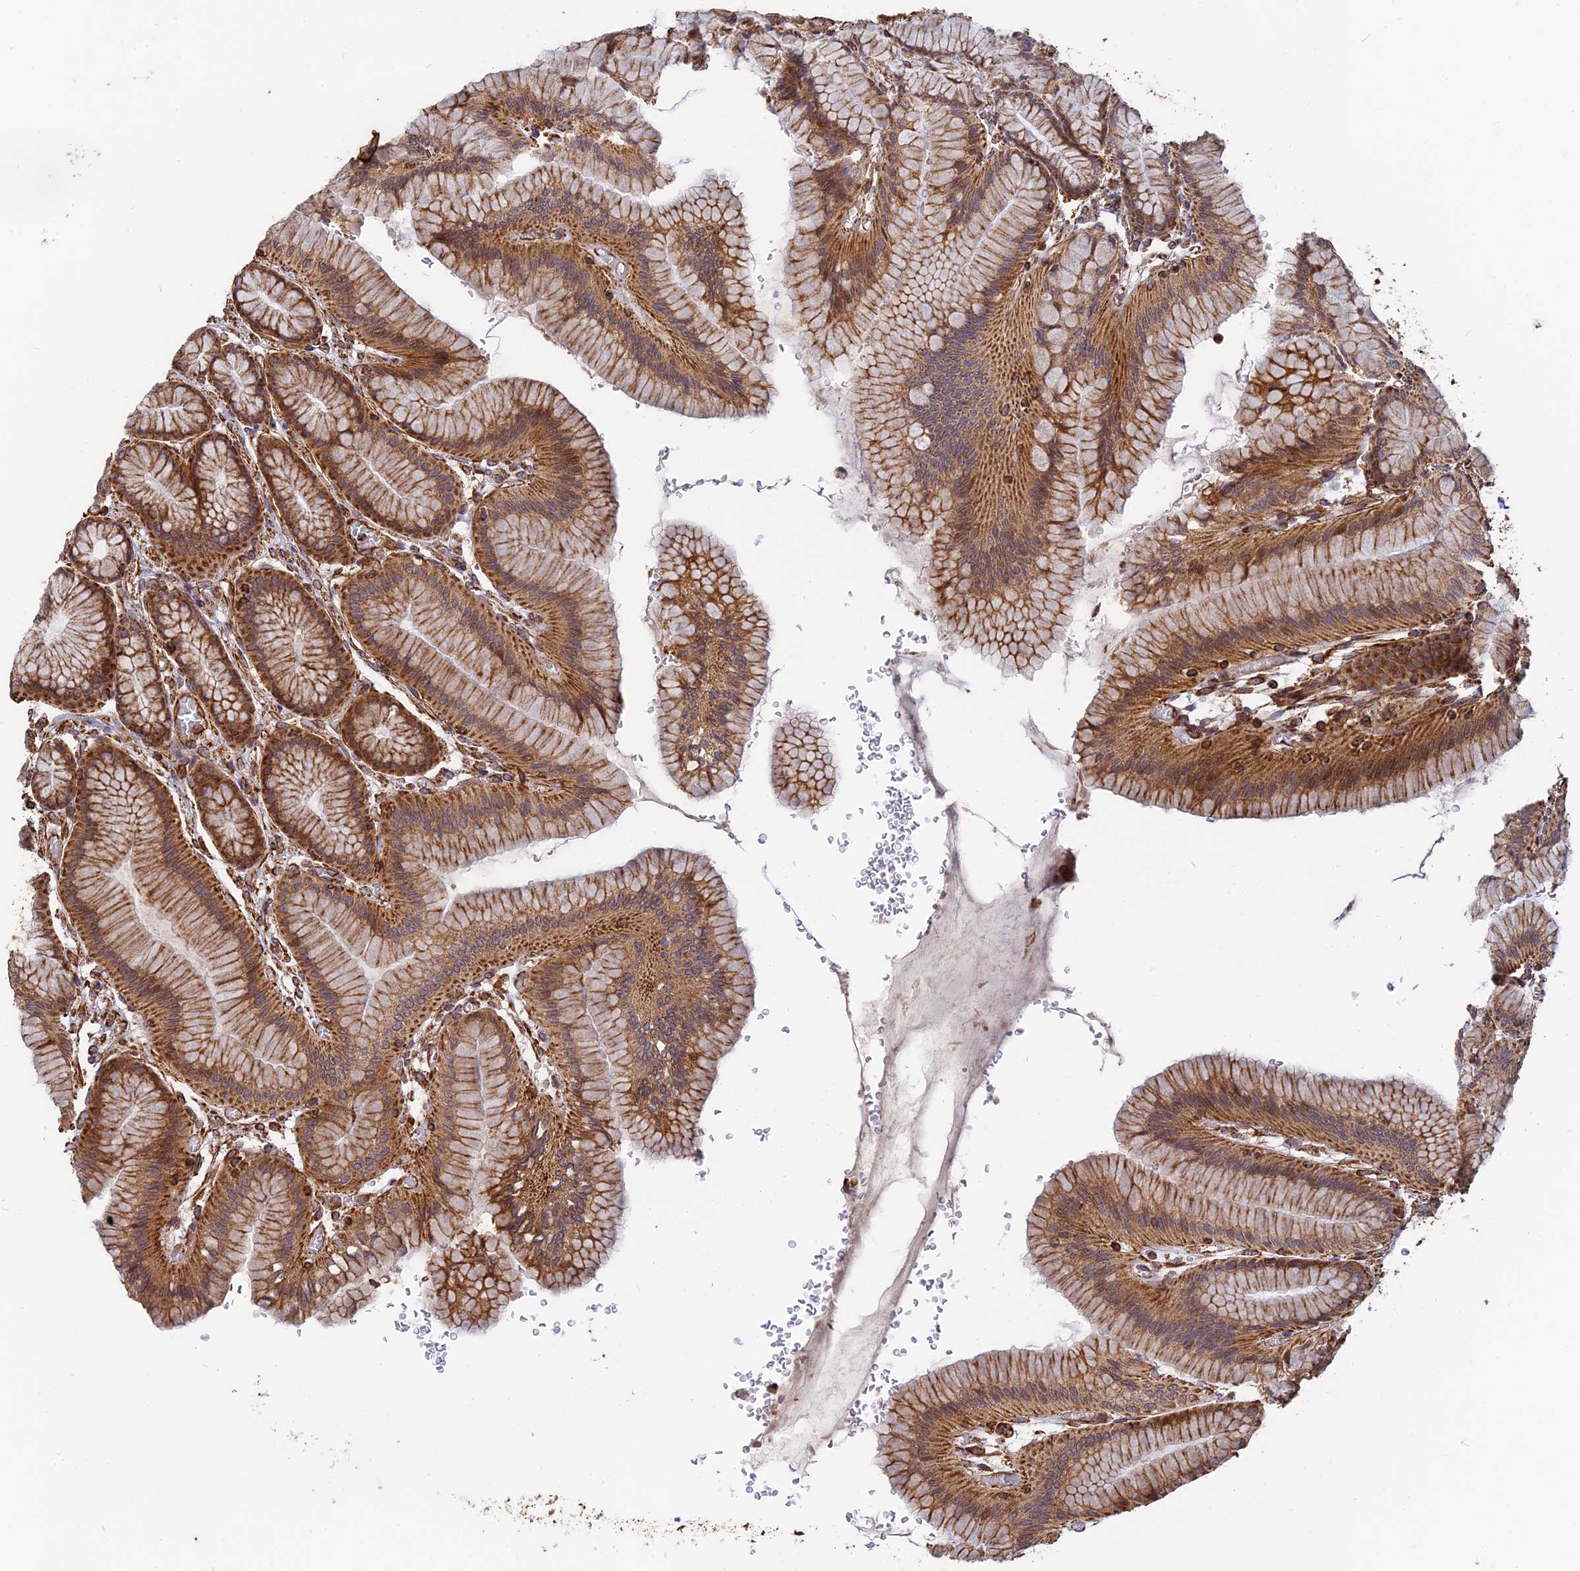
{"staining": {"intensity": "strong", "quantity": ">75%", "location": "cytoplasmic/membranous"}, "tissue": "stomach", "cell_type": "Glandular cells", "image_type": "normal", "snomed": [{"axis": "morphology", "description": "Normal tissue, NOS"}, {"axis": "morphology", "description": "Adenocarcinoma, NOS"}, {"axis": "morphology", "description": "Adenocarcinoma, High grade"}, {"axis": "topography", "description": "Stomach, upper"}, {"axis": "topography", "description": "Stomach"}], "caption": "High-power microscopy captured an immunohistochemistry (IHC) photomicrograph of benign stomach, revealing strong cytoplasmic/membranous staining in about >75% of glandular cells.", "gene": "DSTYK", "patient": {"sex": "female", "age": 65}}